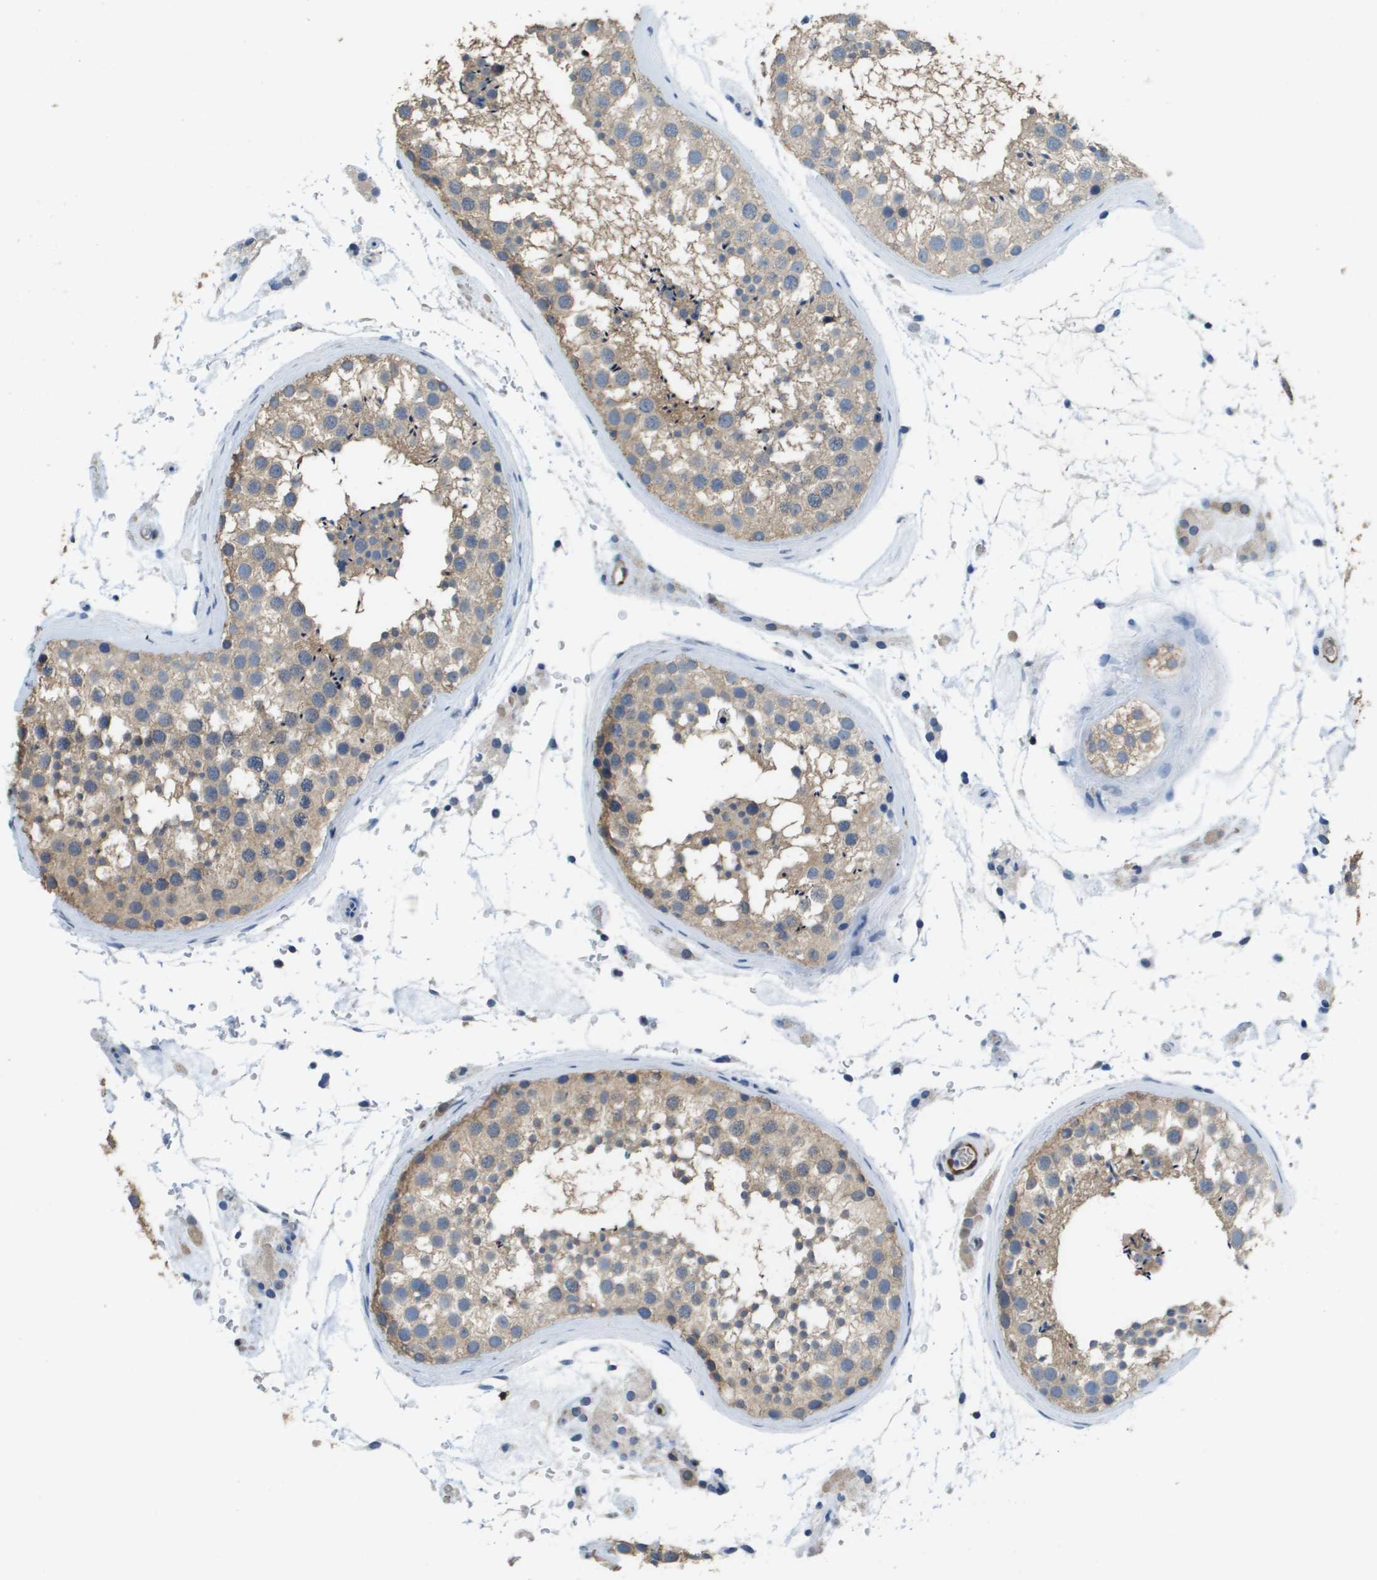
{"staining": {"intensity": "weak", "quantity": "25%-75%", "location": "cytoplasmic/membranous"}, "tissue": "testis", "cell_type": "Cells in seminiferous ducts", "image_type": "normal", "snomed": [{"axis": "morphology", "description": "Normal tissue, NOS"}, {"axis": "topography", "description": "Testis"}], "caption": "Weak cytoplasmic/membranous protein staining is identified in approximately 25%-75% of cells in seminiferous ducts in testis.", "gene": "FABP5", "patient": {"sex": "male", "age": 46}}